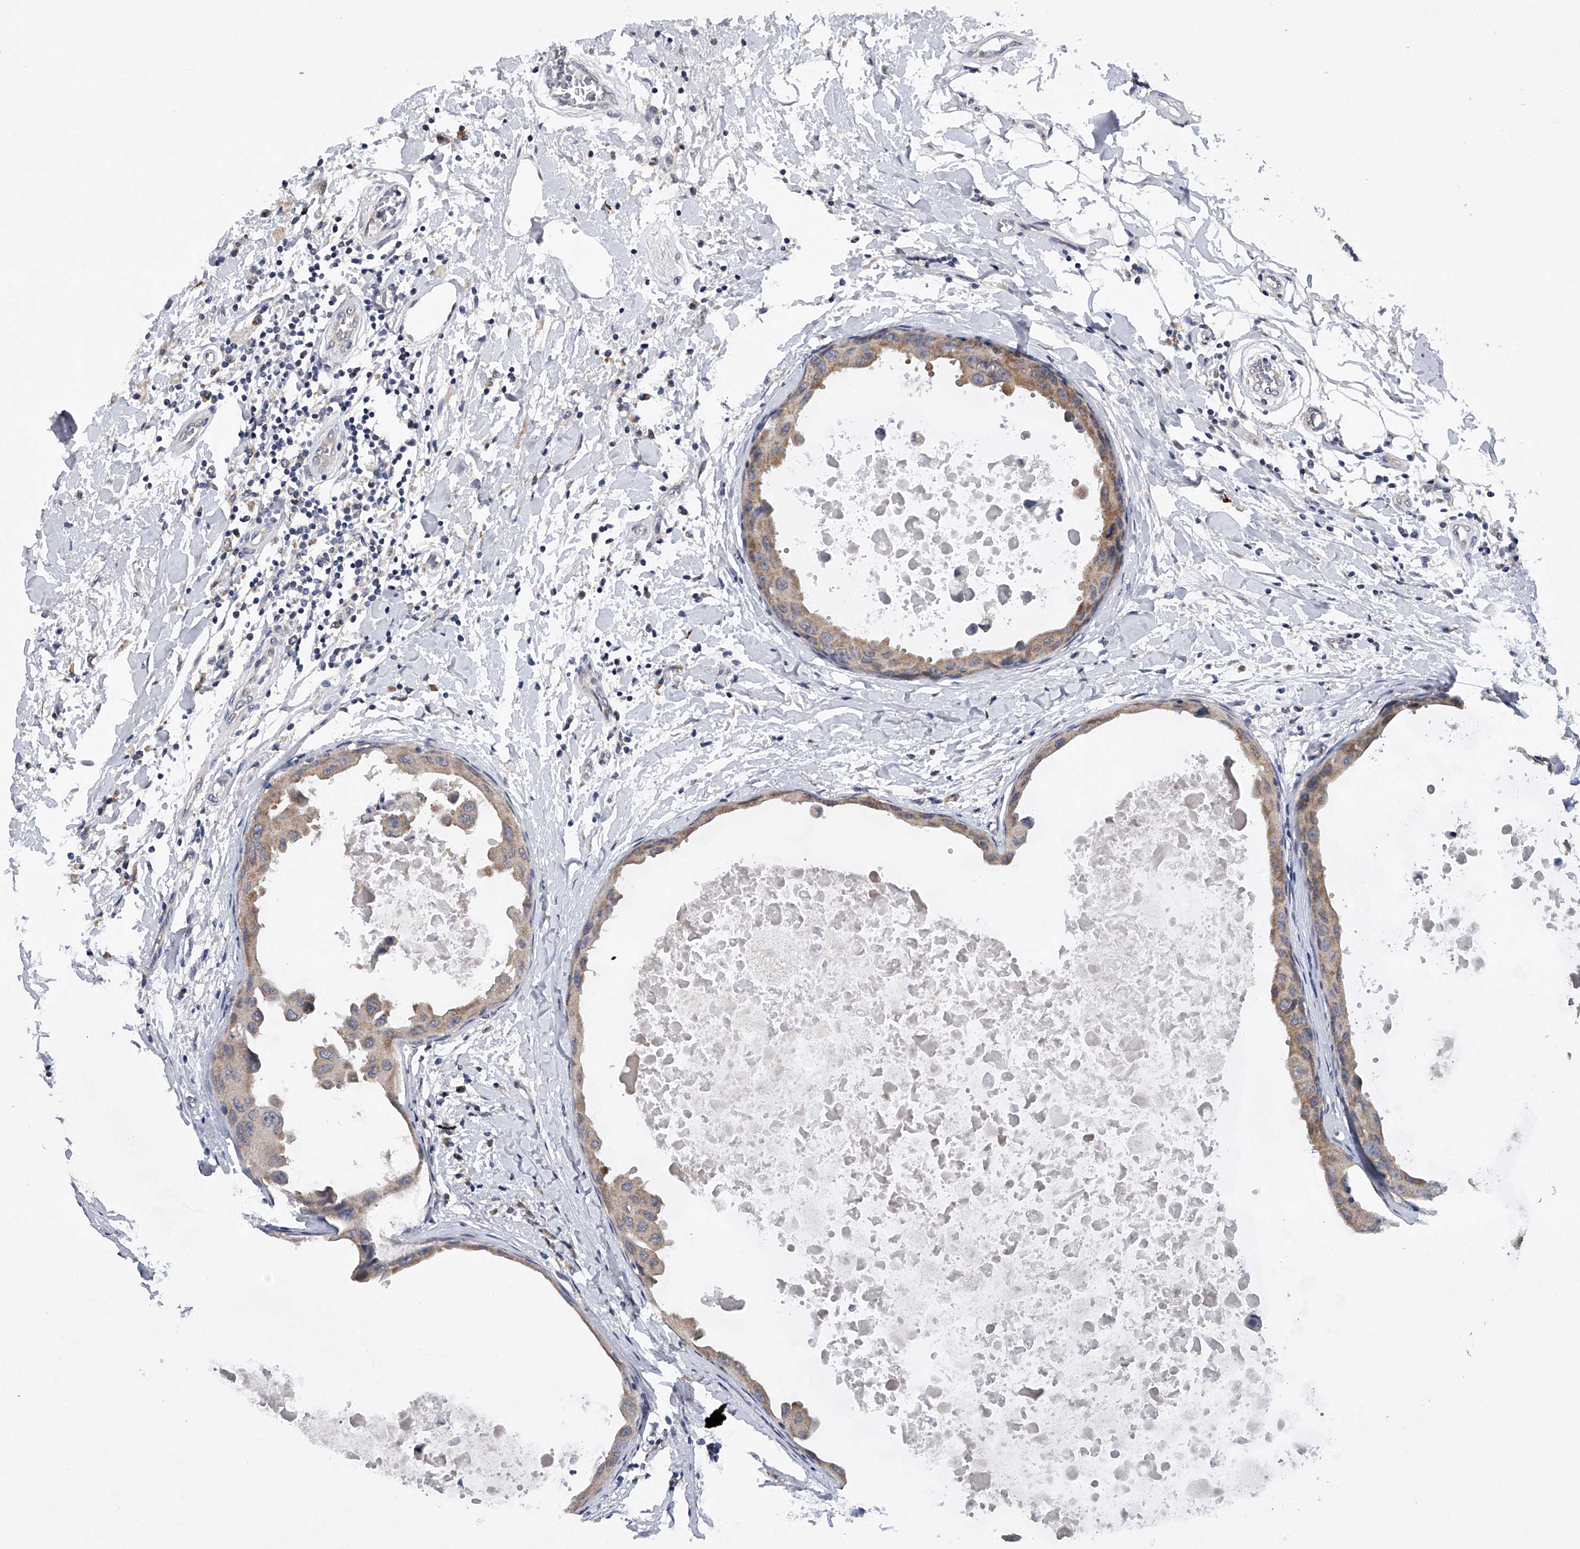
{"staining": {"intensity": "moderate", "quantity": "25%-75%", "location": "cytoplasmic/membranous"}, "tissue": "breast cancer", "cell_type": "Tumor cells", "image_type": "cancer", "snomed": [{"axis": "morphology", "description": "Duct carcinoma"}, {"axis": "topography", "description": "Breast"}], "caption": "Immunohistochemistry photomicrograph of neoplastic tissue: human breast cancer (invasive ductal carcinoma) stained using immunohistochemistry (IHC) exhibits medium levels of moderate protein expression localized specifically in the cytoplasmic/membranous of tumor cells, appearing as a cytoplasmic/membranous brown color.", "gene": "RNF5", "patient": {"sex": "female", "age": 27}}